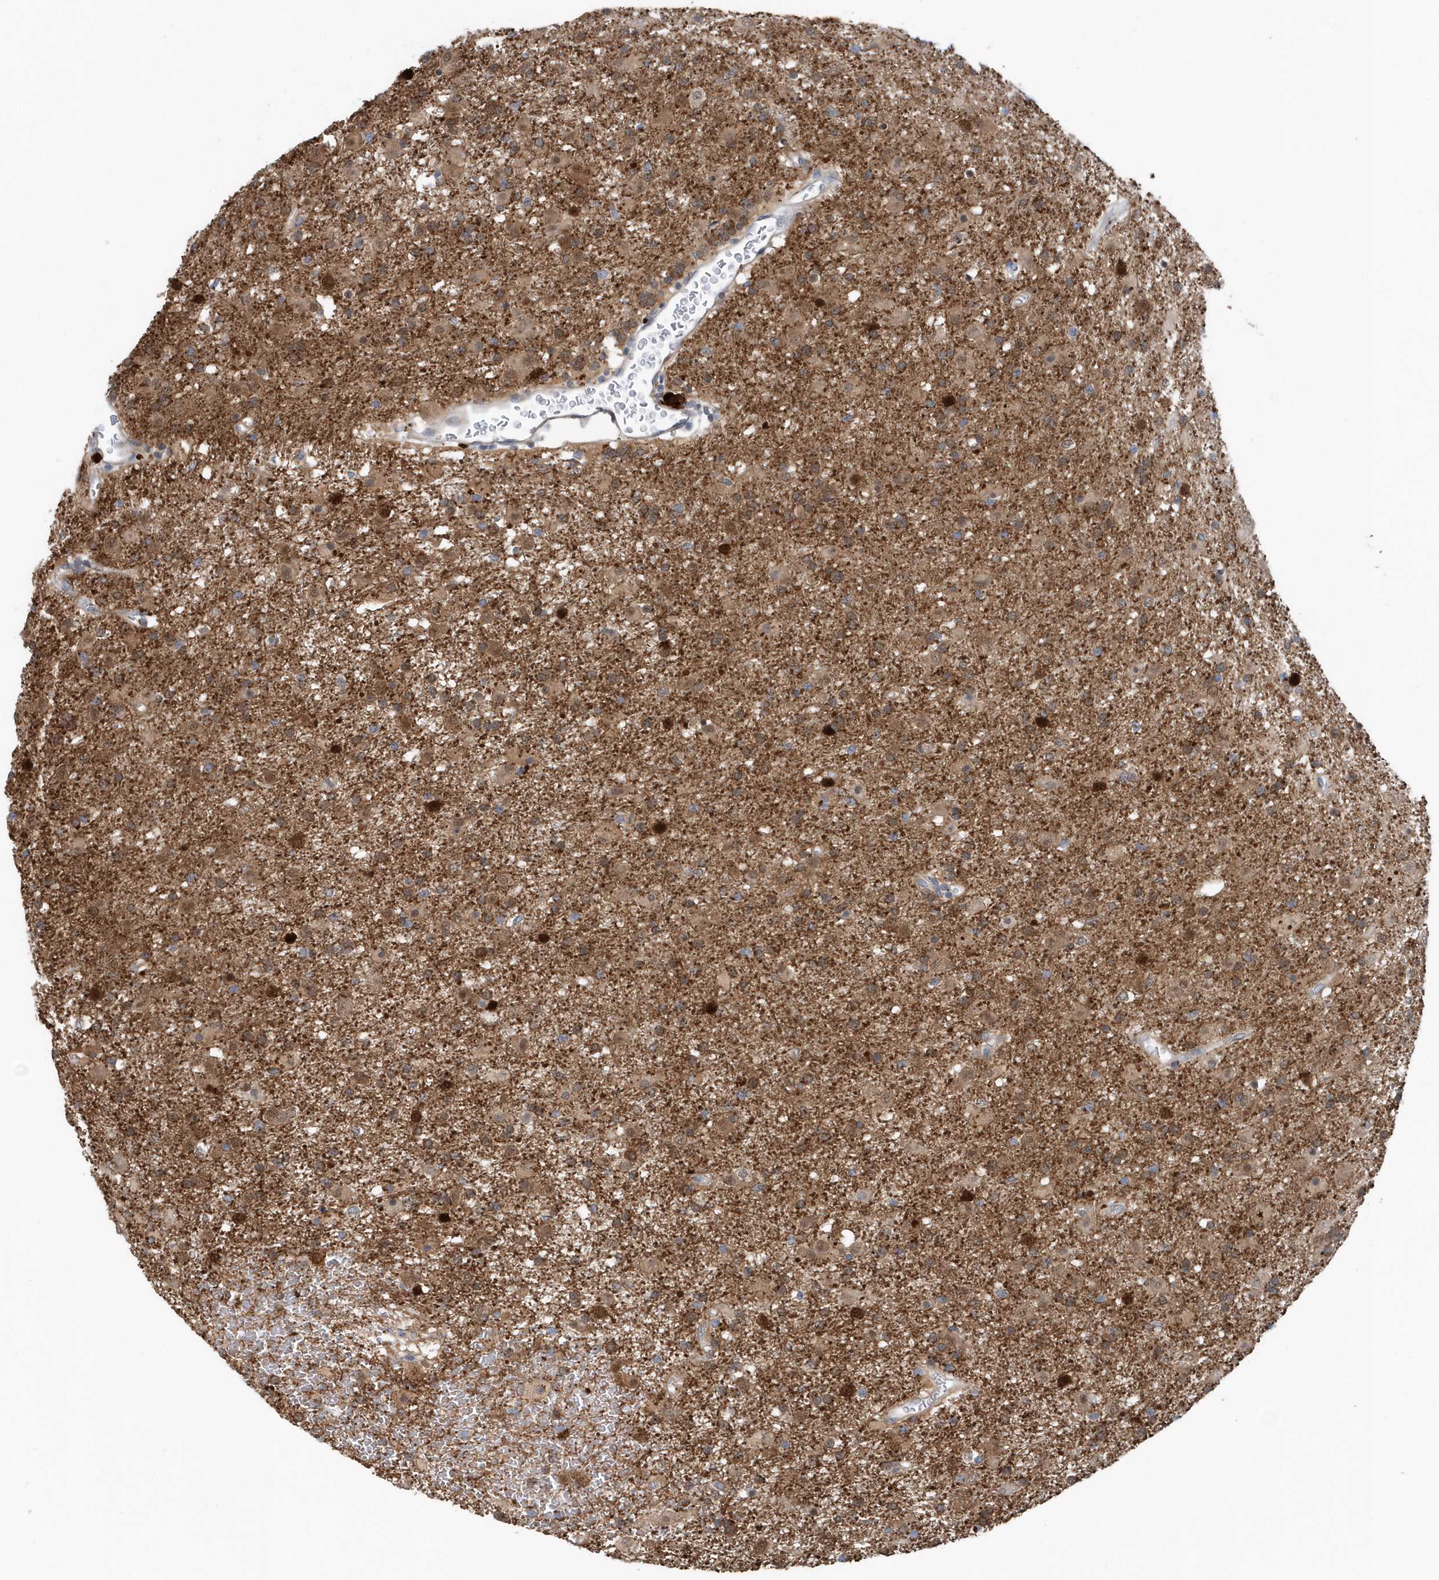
{"staining": {"intensity": "moderate", "quantity": "25%-75%", "location": "cytoplasmic/membranous"}, "tissue": "glioma", "cell_type": "Tumor cells", "image_type": "cancer", "snomed": [{"axis": "morphology", "description": "Glioma, malignant, Low grade"}, {"axis": "topography", "description": "Brain"}], "caption": "Immunohistochemical staining of malignant glioma (low-grade) demonstrates moderate cytoplasmic/membranous protein staining in about 25%-75% of tumor cells. (brown staining indicates protein expression, while blue staining denotes nuclei).", "gene": "PFN2", "patient": {"sex": "male", "age": 65}}